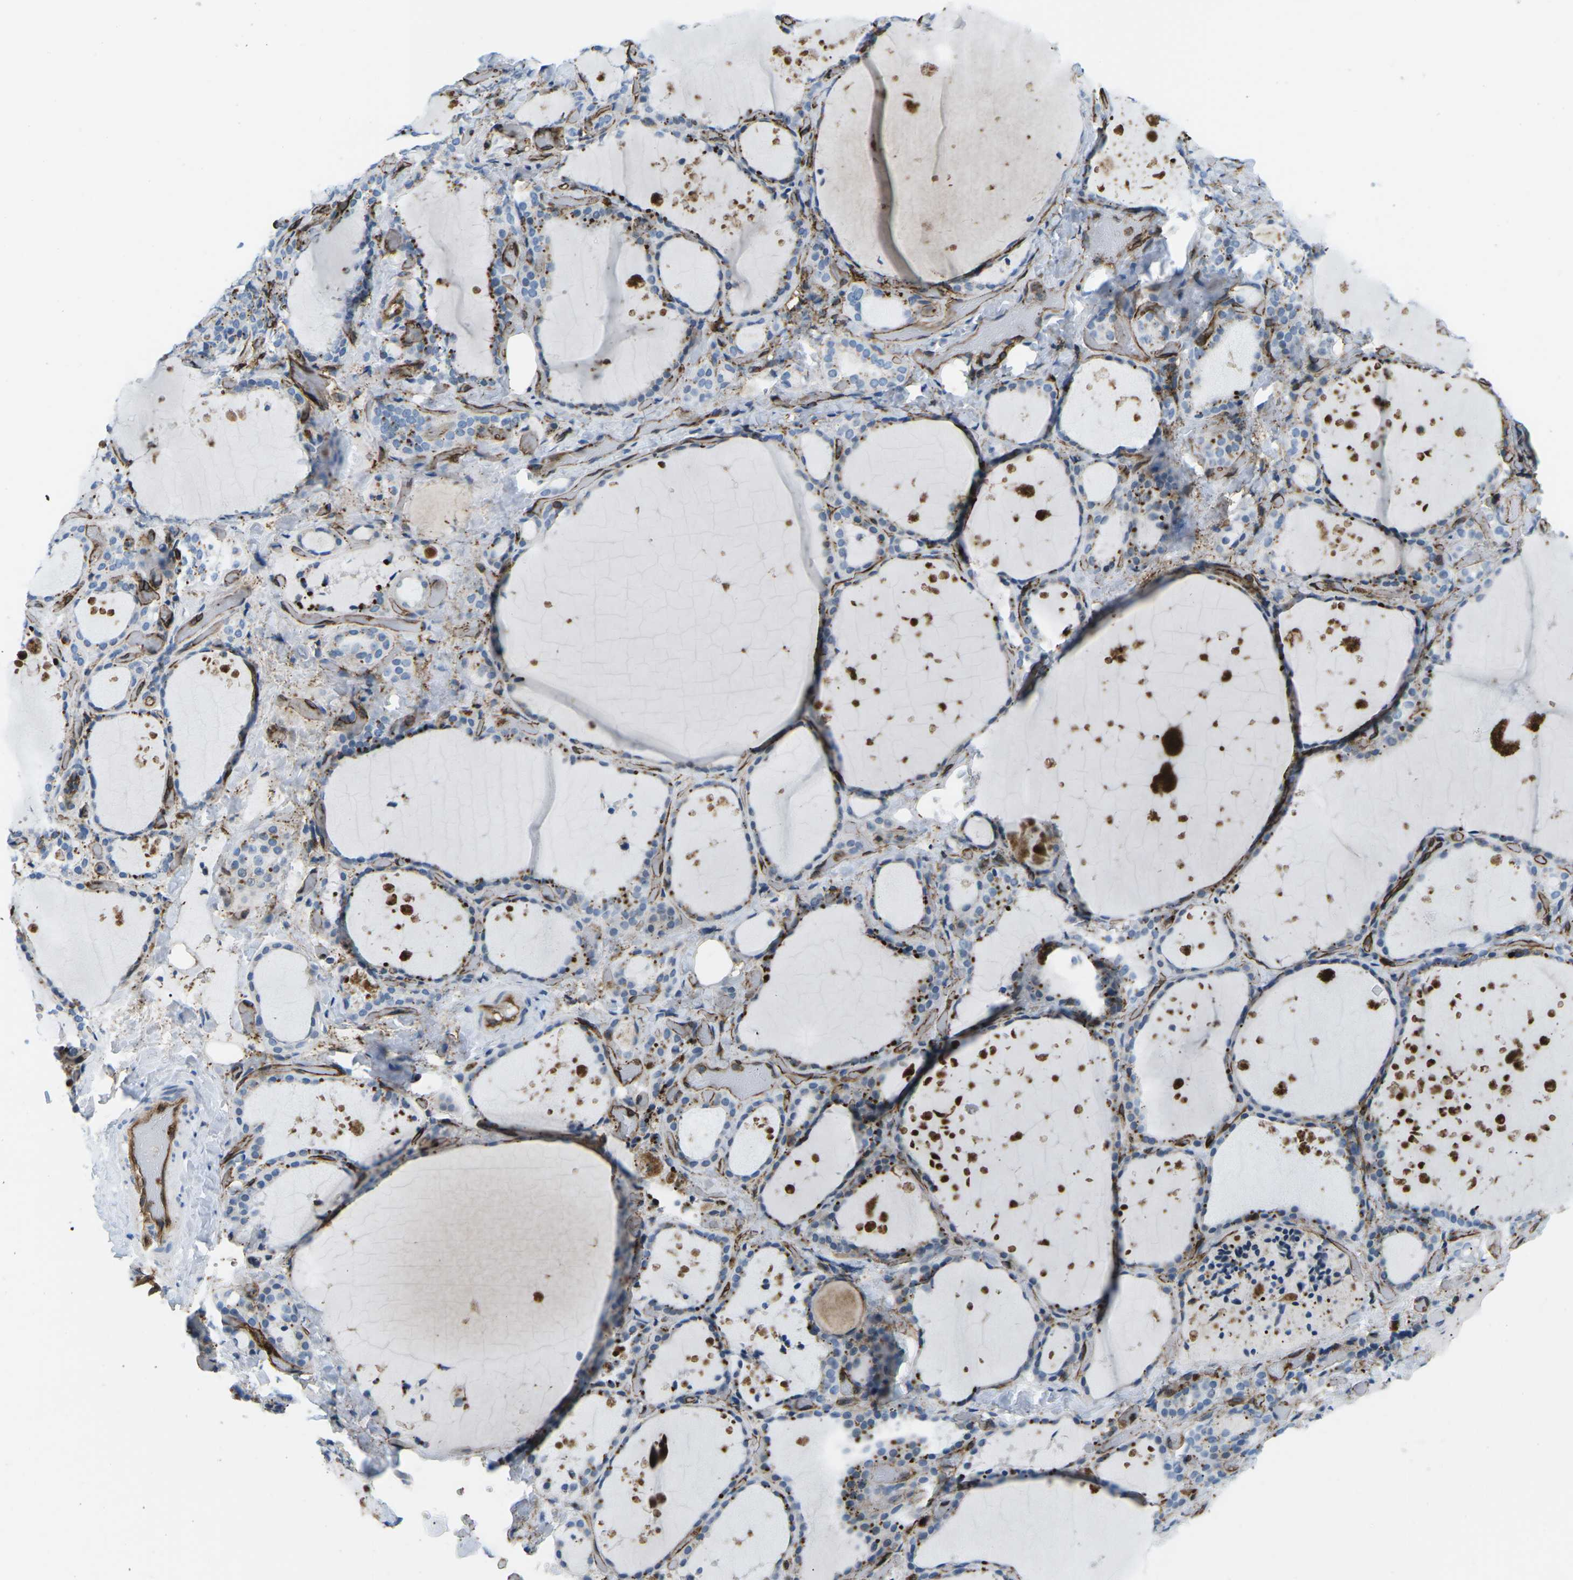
{"staining": {"intensity": "moderate", "quantity": "<25%", "location": "cytoplasmic/membranous"}, "tissue": "thyroid gland", "cell_type": "Glandular cells", "image_type": "normal", "snomed": [{"axis": "morphology", "description": "Normal tissue, NOS"}, {"axis": "topography", "description": "Thyroid gland"}], "caption": "Thyroid gland stained with IHC exhibits moderate cytoplasmic/membranous staining in approximately <25% of glandular cells.", "gene": "HLA", "patient": {"sex": "female", "age": 44}}